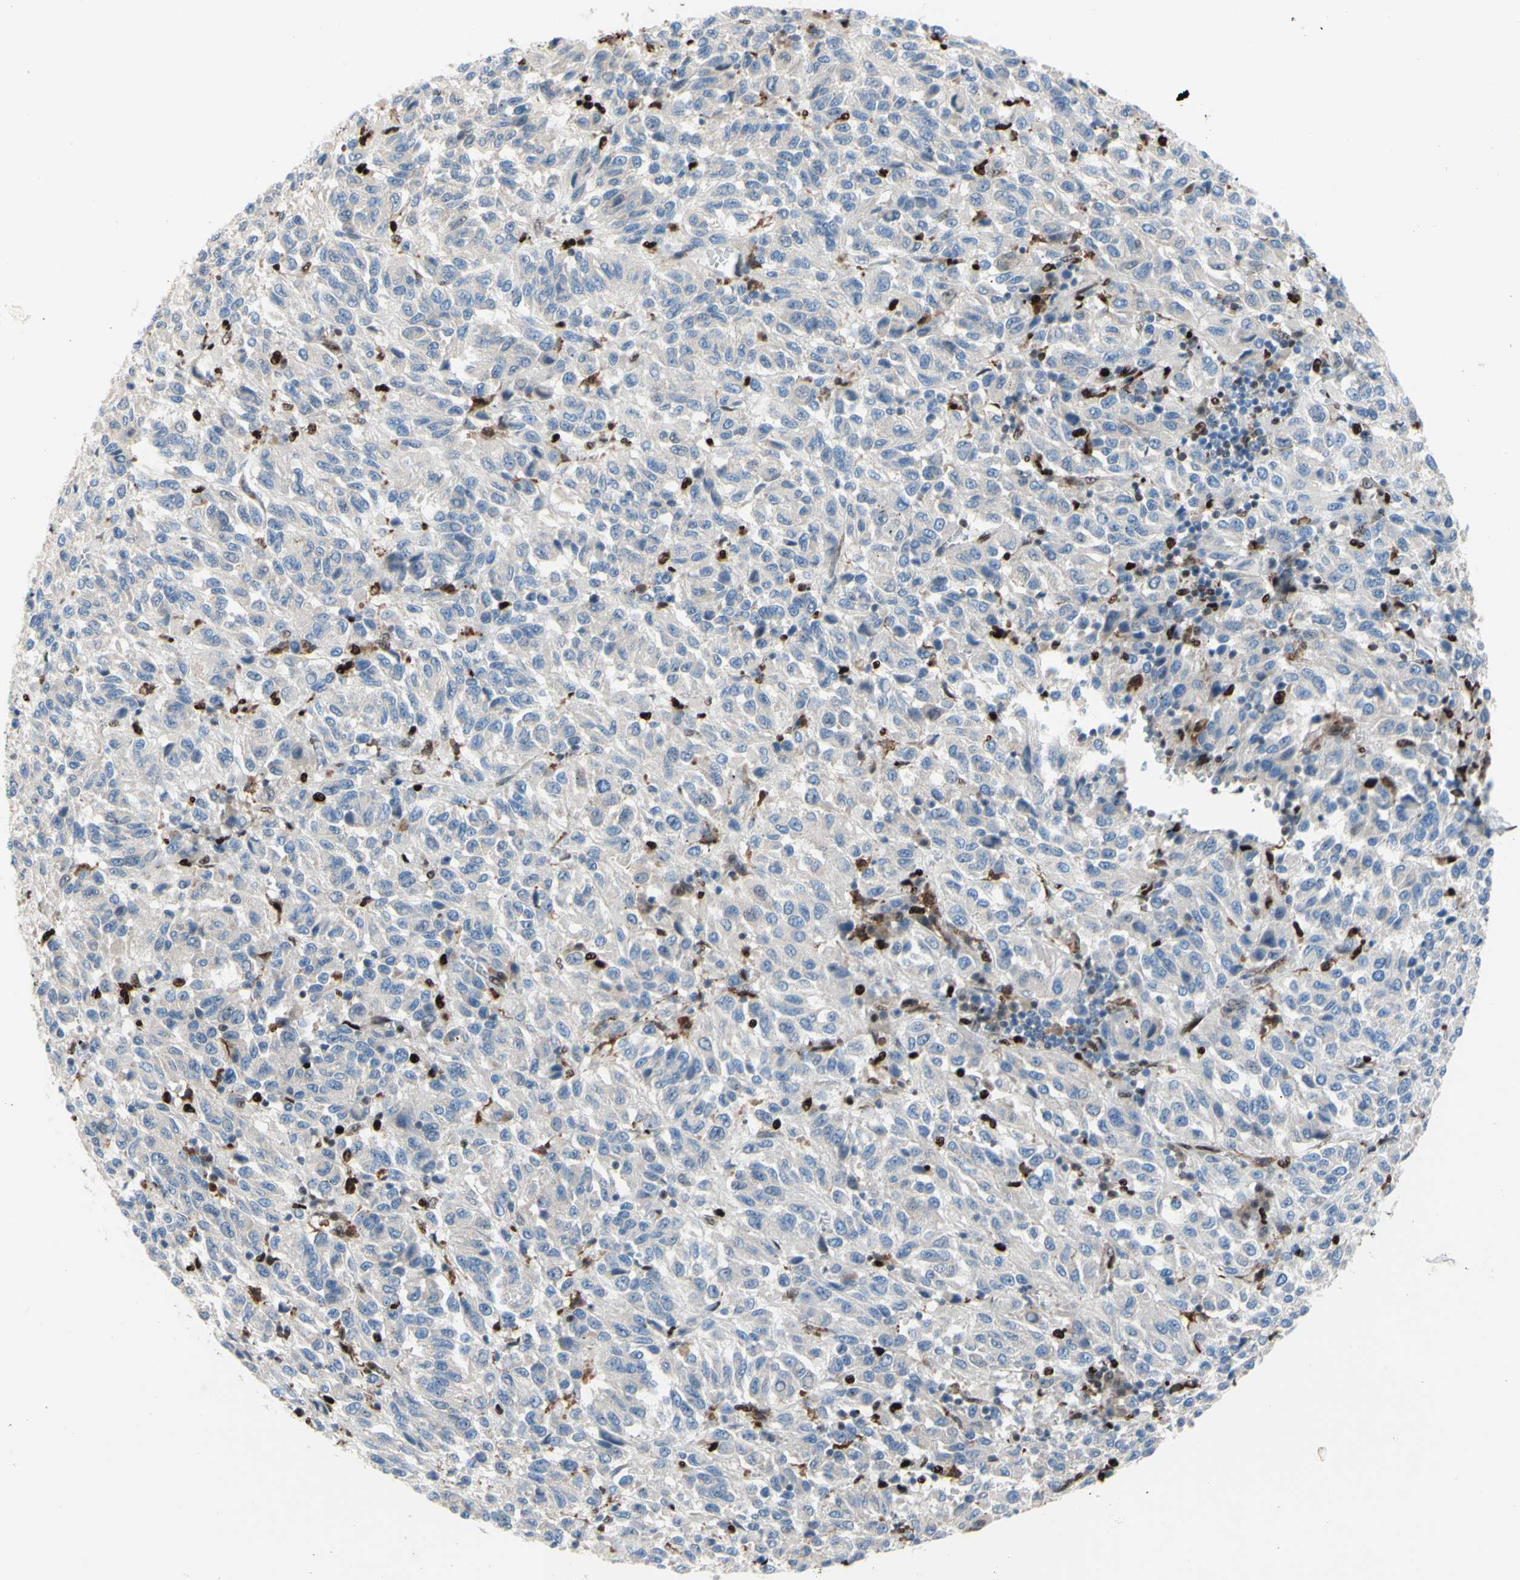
{"staining": {"intensity": "weak", "quantity": ">75%", "location": "cytoplasmic/membranous"}, "tissue": "melanoma", "cell_type": "Tumor cells", "image_type": "cancer", "snomed": [{"axis": "morphology", "description": "Malignant melanoma, Metastatic site"}, {"axis": "topography", "description": "Lung"}], "caption": "DAB (3,3'-diaminobenzidine) immunohistochemical staining of human malignant melanoma (metastatic site) reveals weak cytoplasmic/membranous protein expression in approximately >75% of tumor cells. (DAB IHC, brown staining for protein, blue staining for nuclei).", "gene": "EED", "patient": {"sex": "male", "age": 64}}